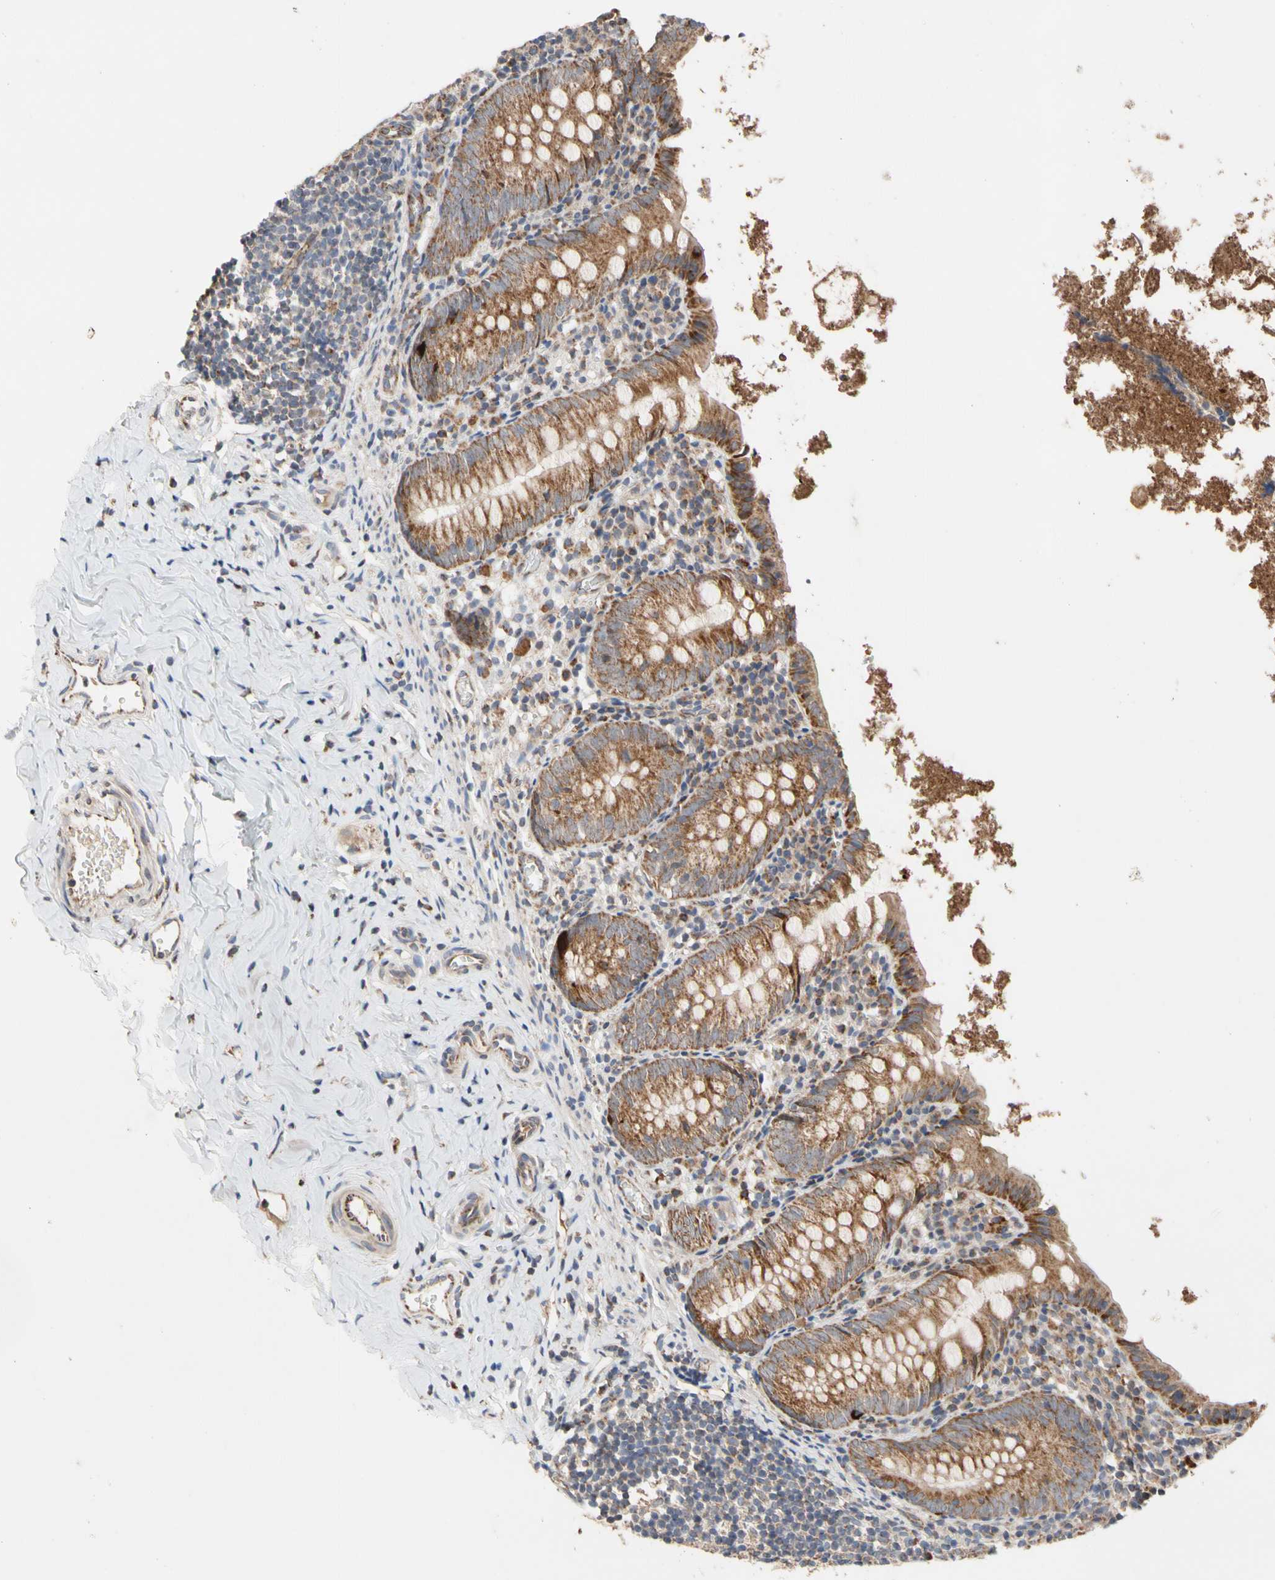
{"staining": {"intensity": "strong", "quantity": ">75%", "location": "cytoplasmic/membranous"}, "tissue": "appendix", "cell_type": "Glandular cells", "image_type": "normal", "snomed": [{"axis": "morphology", "description": "Normal tissue, NOS"}, {"axis": "topography", "description": "Appendix"}], "caption": "The photomicrograph reveals immunohistochemical staining of normal appendix. There is strong cytoplasmic/membranous expression is seen in about >75% of glandular cells.", "gene": "GPD2", "patient": {"sex": "female", "age": 10}}